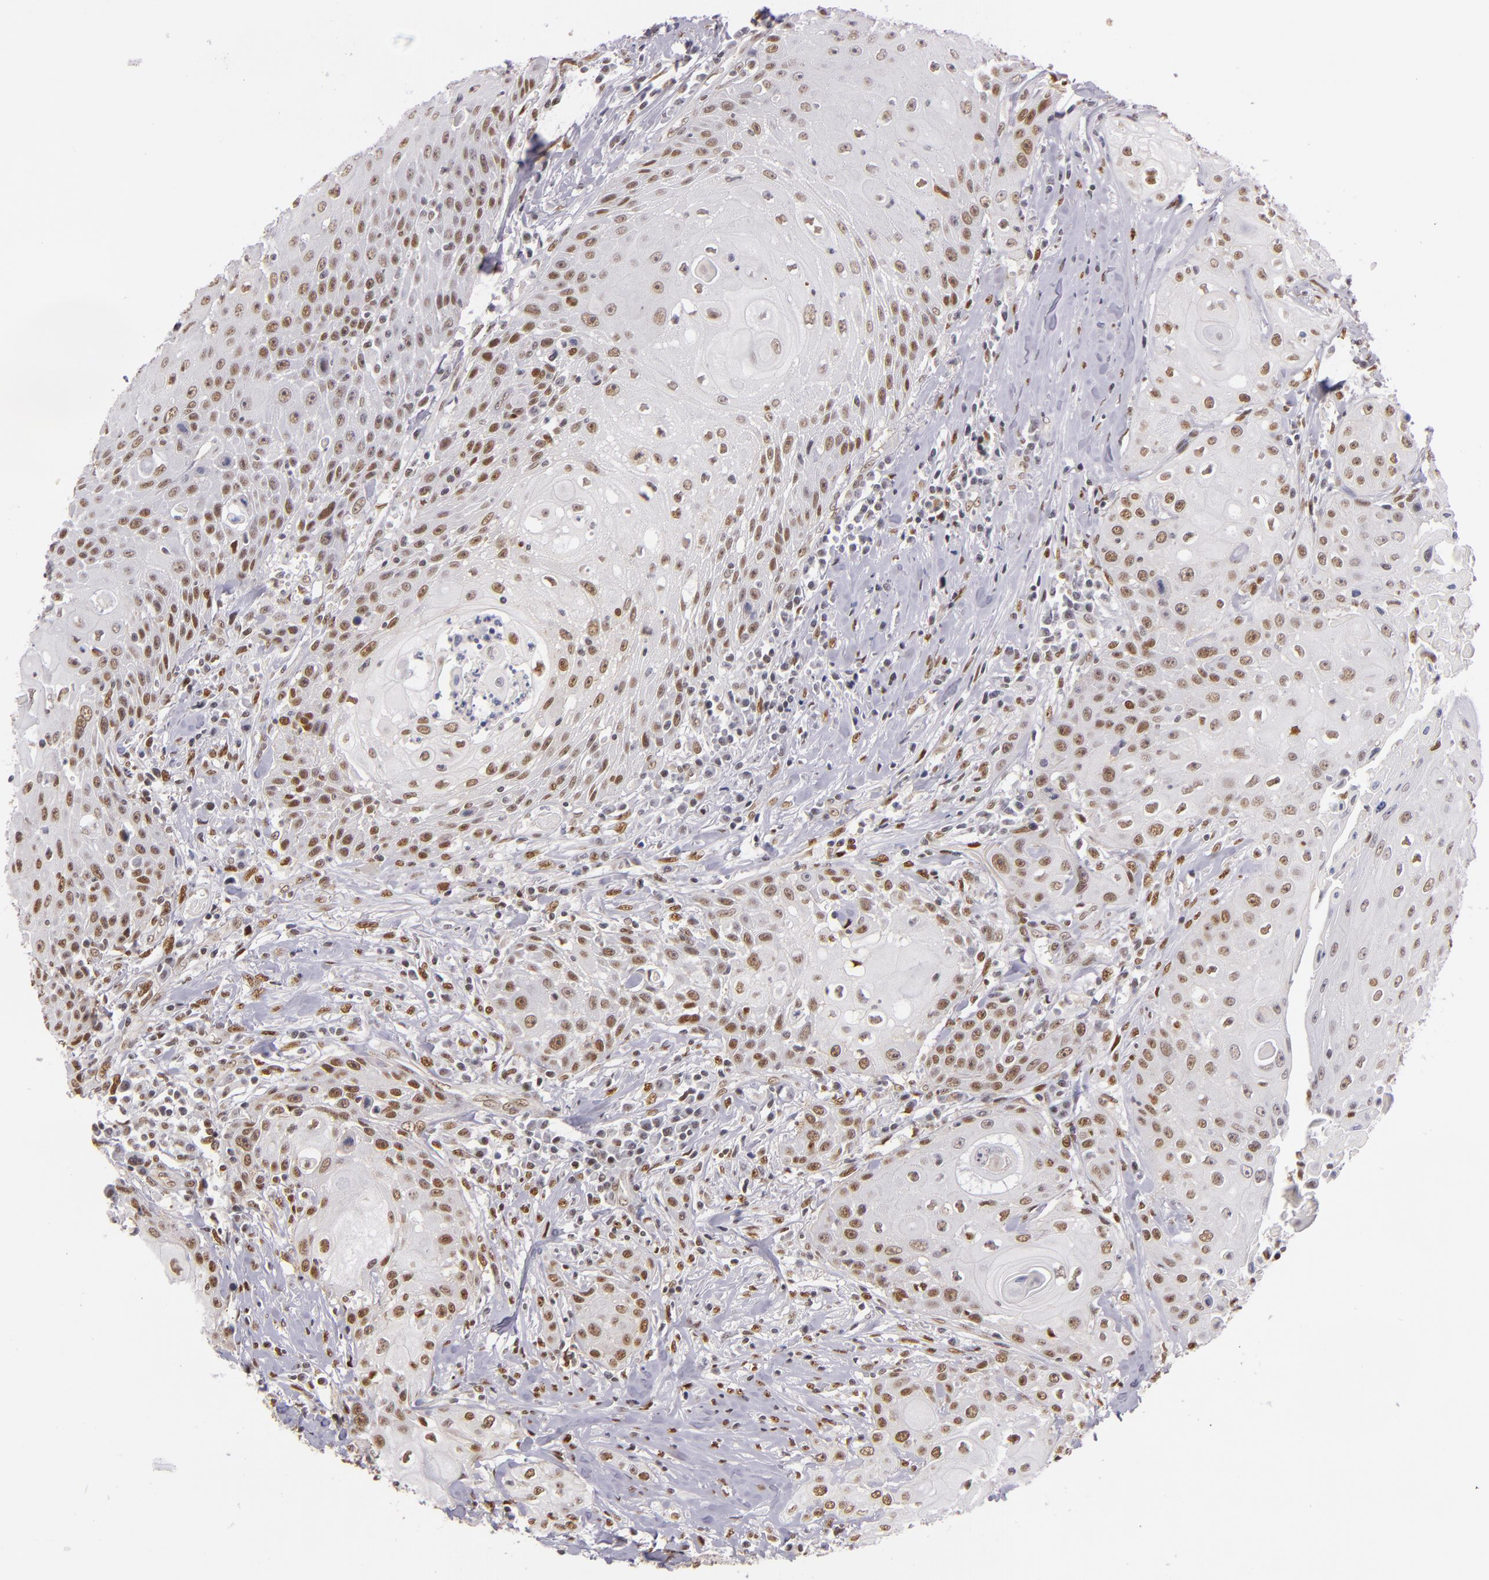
{"staining": {"intensity": "moderate", "quantity": ">75%", "location": "nuclear"}, "tissue": "head and neck cancer", "cell_type": "Tumor cells", "image_type": "cancer", "snomed": [{"axis": "morphology", "description": "Squamous cell carcinoma, NOS"}, {"axis": "topography", "description": "Oral tissue"}, {"axis": "topography", "description": "Head-Neck"}], "caption": "Approximately >75% of tumor cells in head and neck squamous cell carcinoma reveal moderate nuclear protein staining as visualized by brown immunohistochemical staining.", "gene": "NCOR2", "patient": {"sex": "female", "age": 82}}